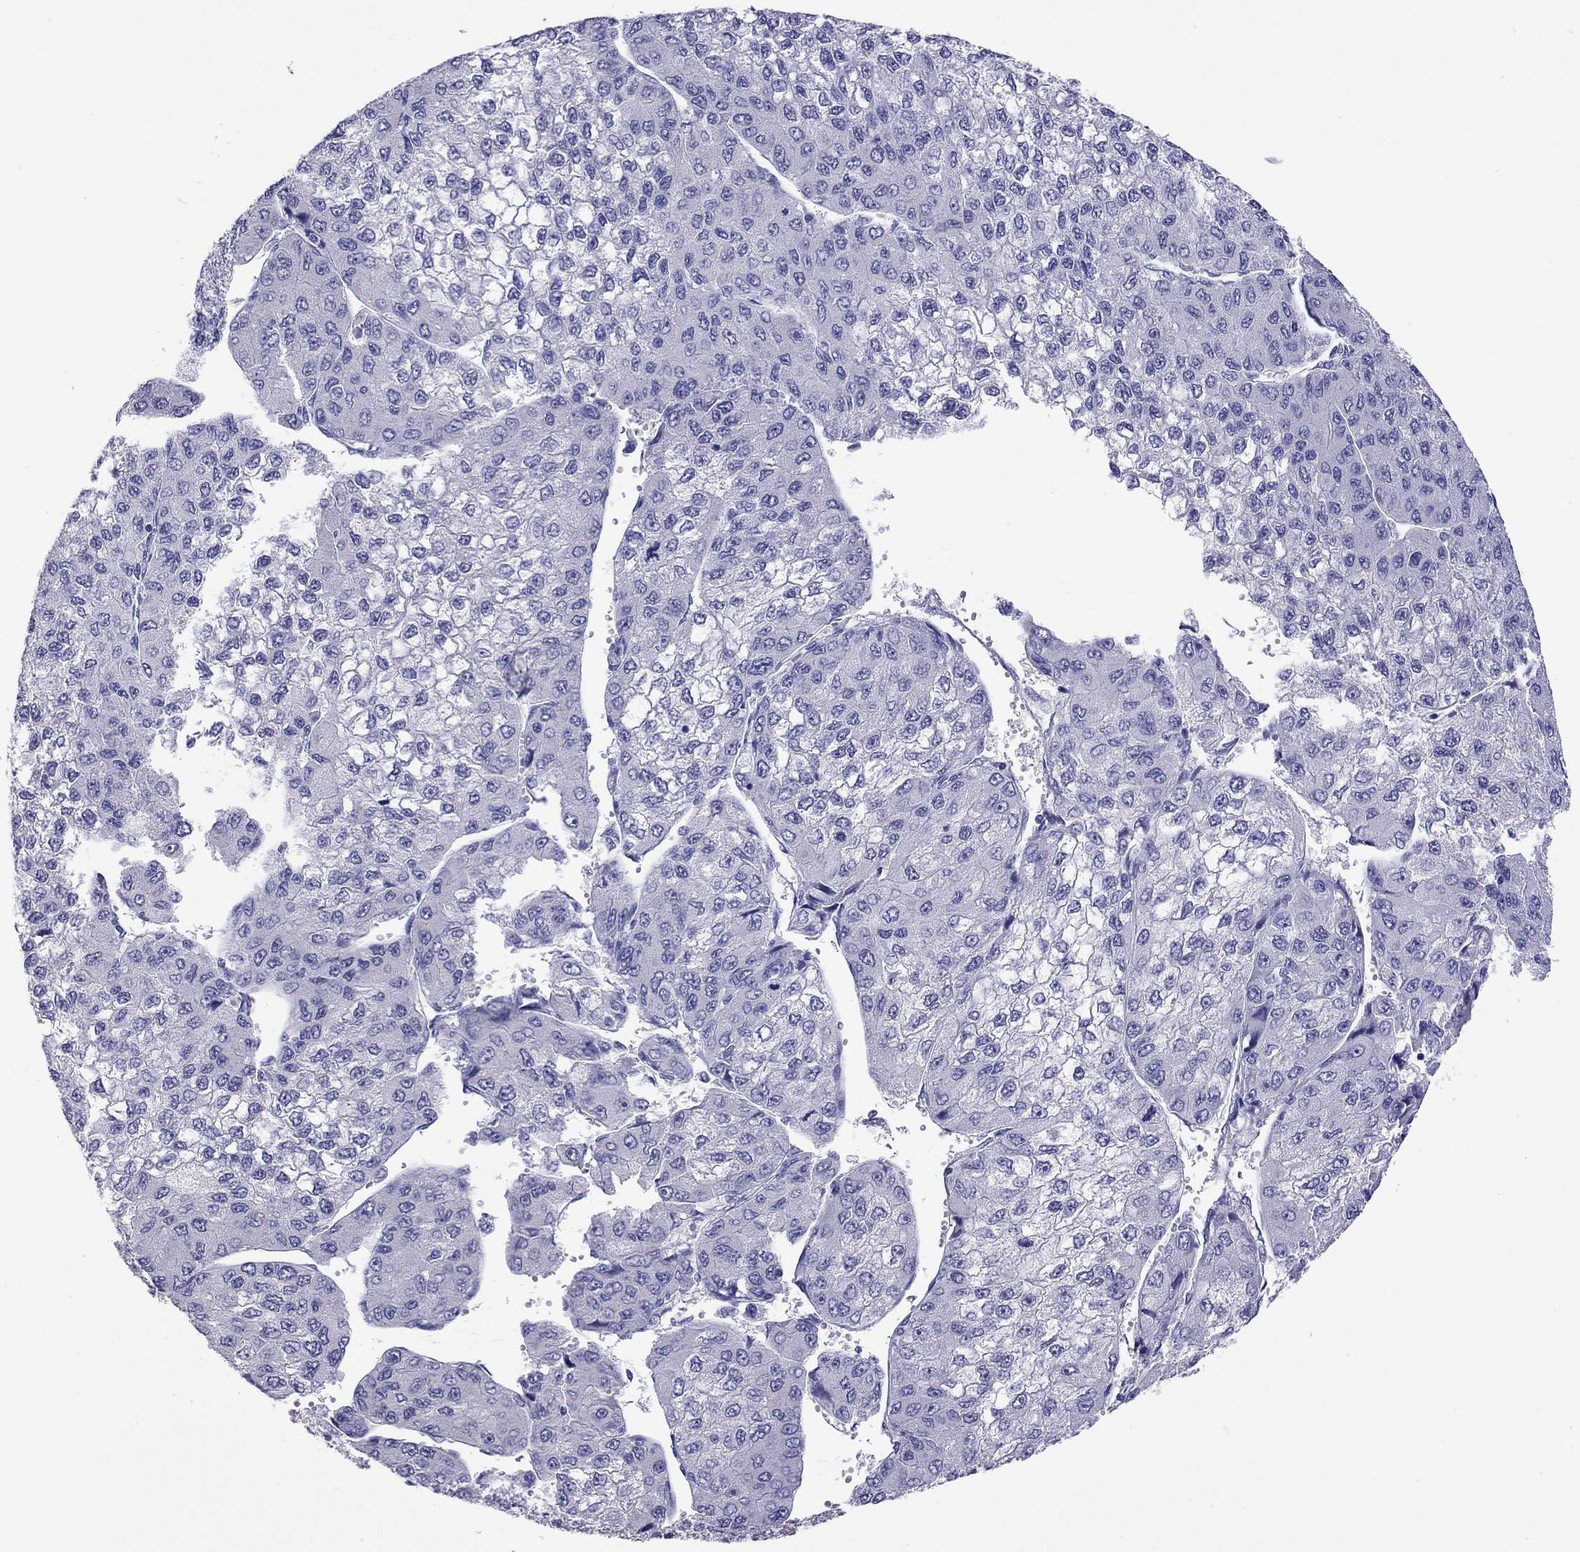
{"staining": {"intensity": "negative", "quantity": "none", "location": "none"}, "tissue": "liver cancer", "cell_type": "Tumor cells", "image_type": "cancer", "snomed": [{"axis": "morphology", "description": "Carcinoma, Hepatocellular, NOS"}, {"axis": "topography", "description": "Liver"}], "caption": "An image of human liver hepatocellular carcinoma is negative for staining in tumor cells. (DAB (3,3'-diaminobenzidine) IHC with hematoxylin counter stain).", "gene": "ODF4", "patient": {"sex": "female", "age": 66}}